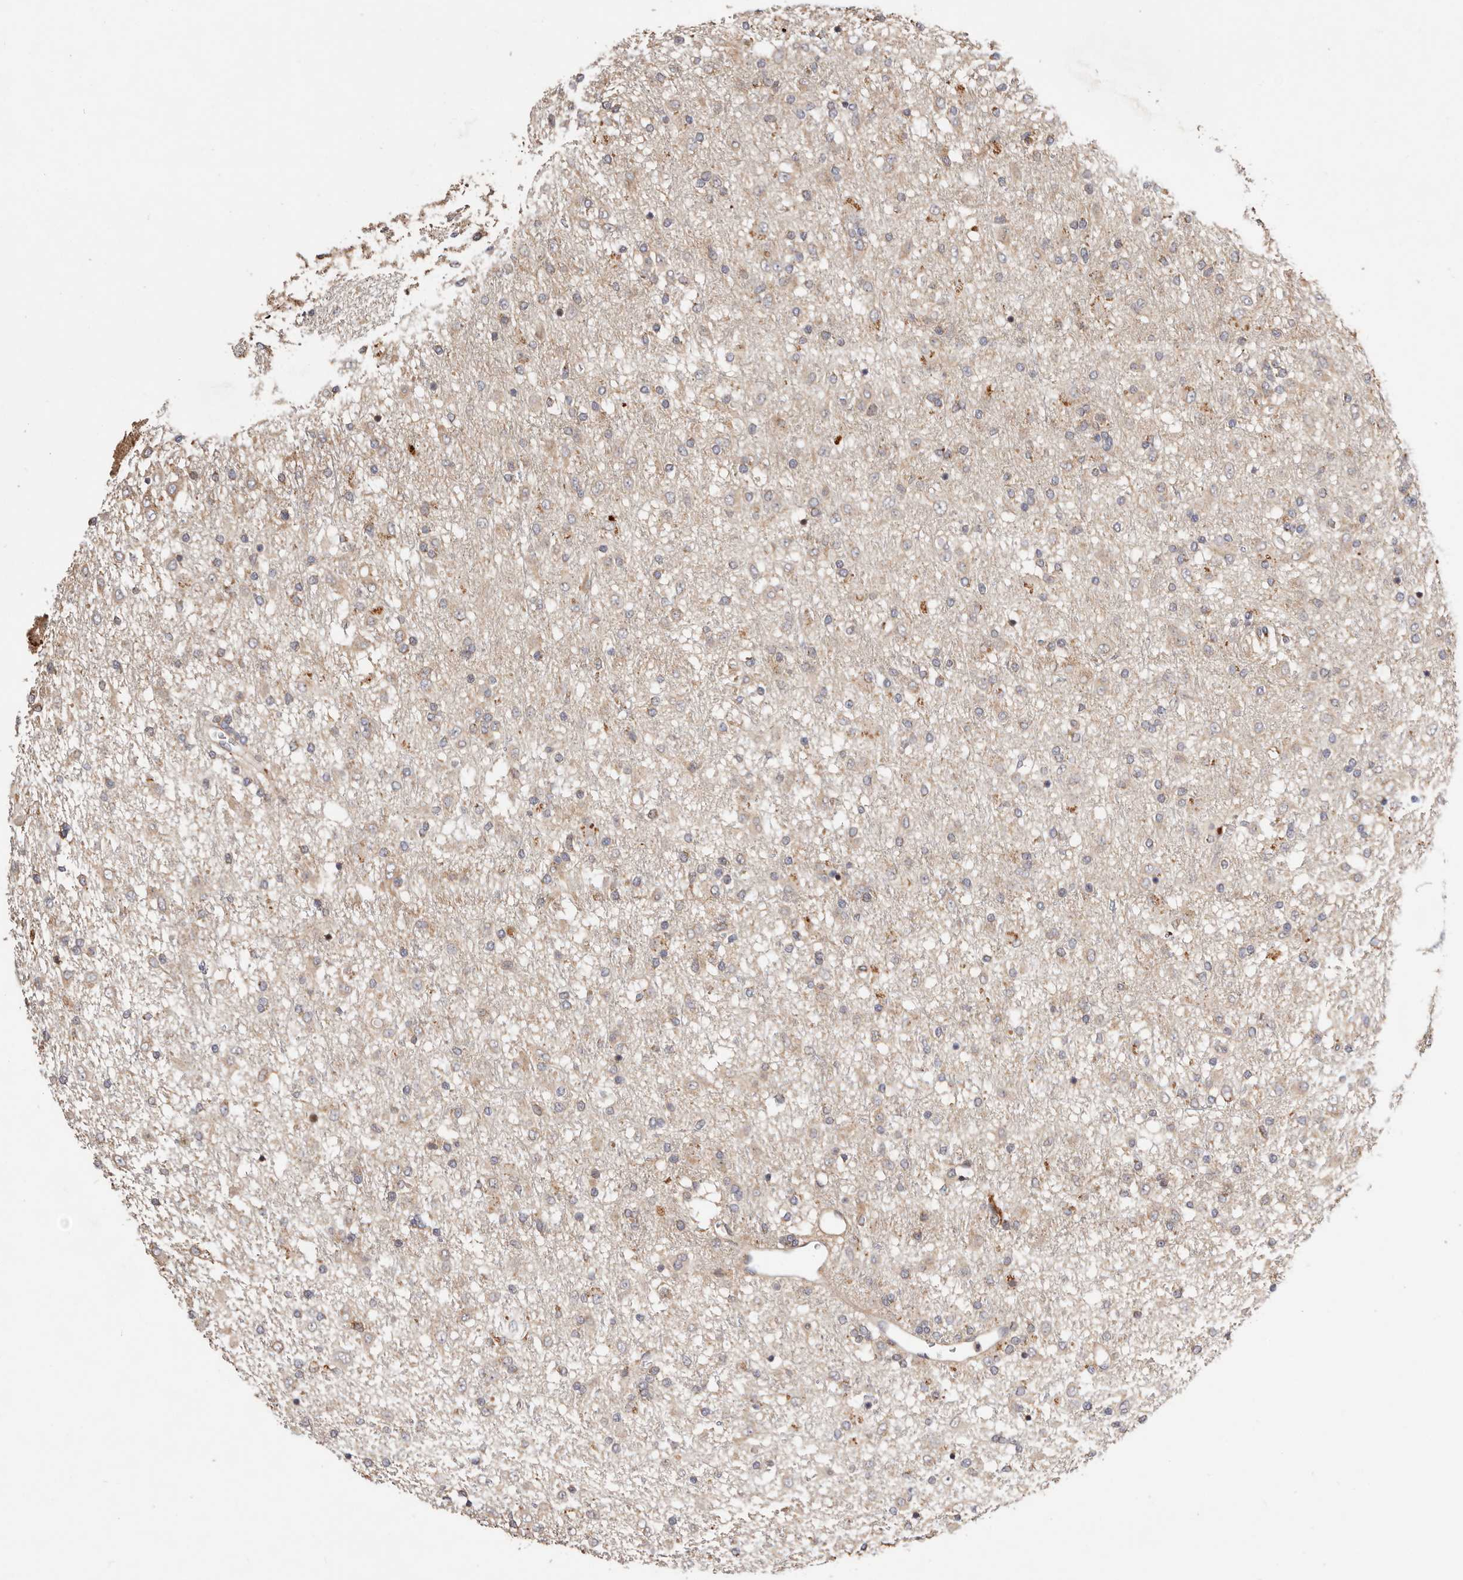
{"staining": {"intensity": "weak", "quantity": ">75%", "location": "cytoplasmic/membranous"}, "tissue": "glioma", "cell_type": "Tumor cells", "image_type": "cancer", "snomed": [{"axis": "morphology", "description": "Glioma, malignant, Low grade"}, {"axis": "topography", "description": "Brain"}], "caption": "High-magnification brightfield microscopy of glioma stained with DAB (brown) and counterstained with hematoxylin (blue). tumor cells exhibit weak cytoplasmic/membranous expression is seen in approximately>75% of cells. (DAB IHC with brightfield microscopy, high magnification).", "gene": "USP33", "patient": {"sex": "male", "age": 65}}